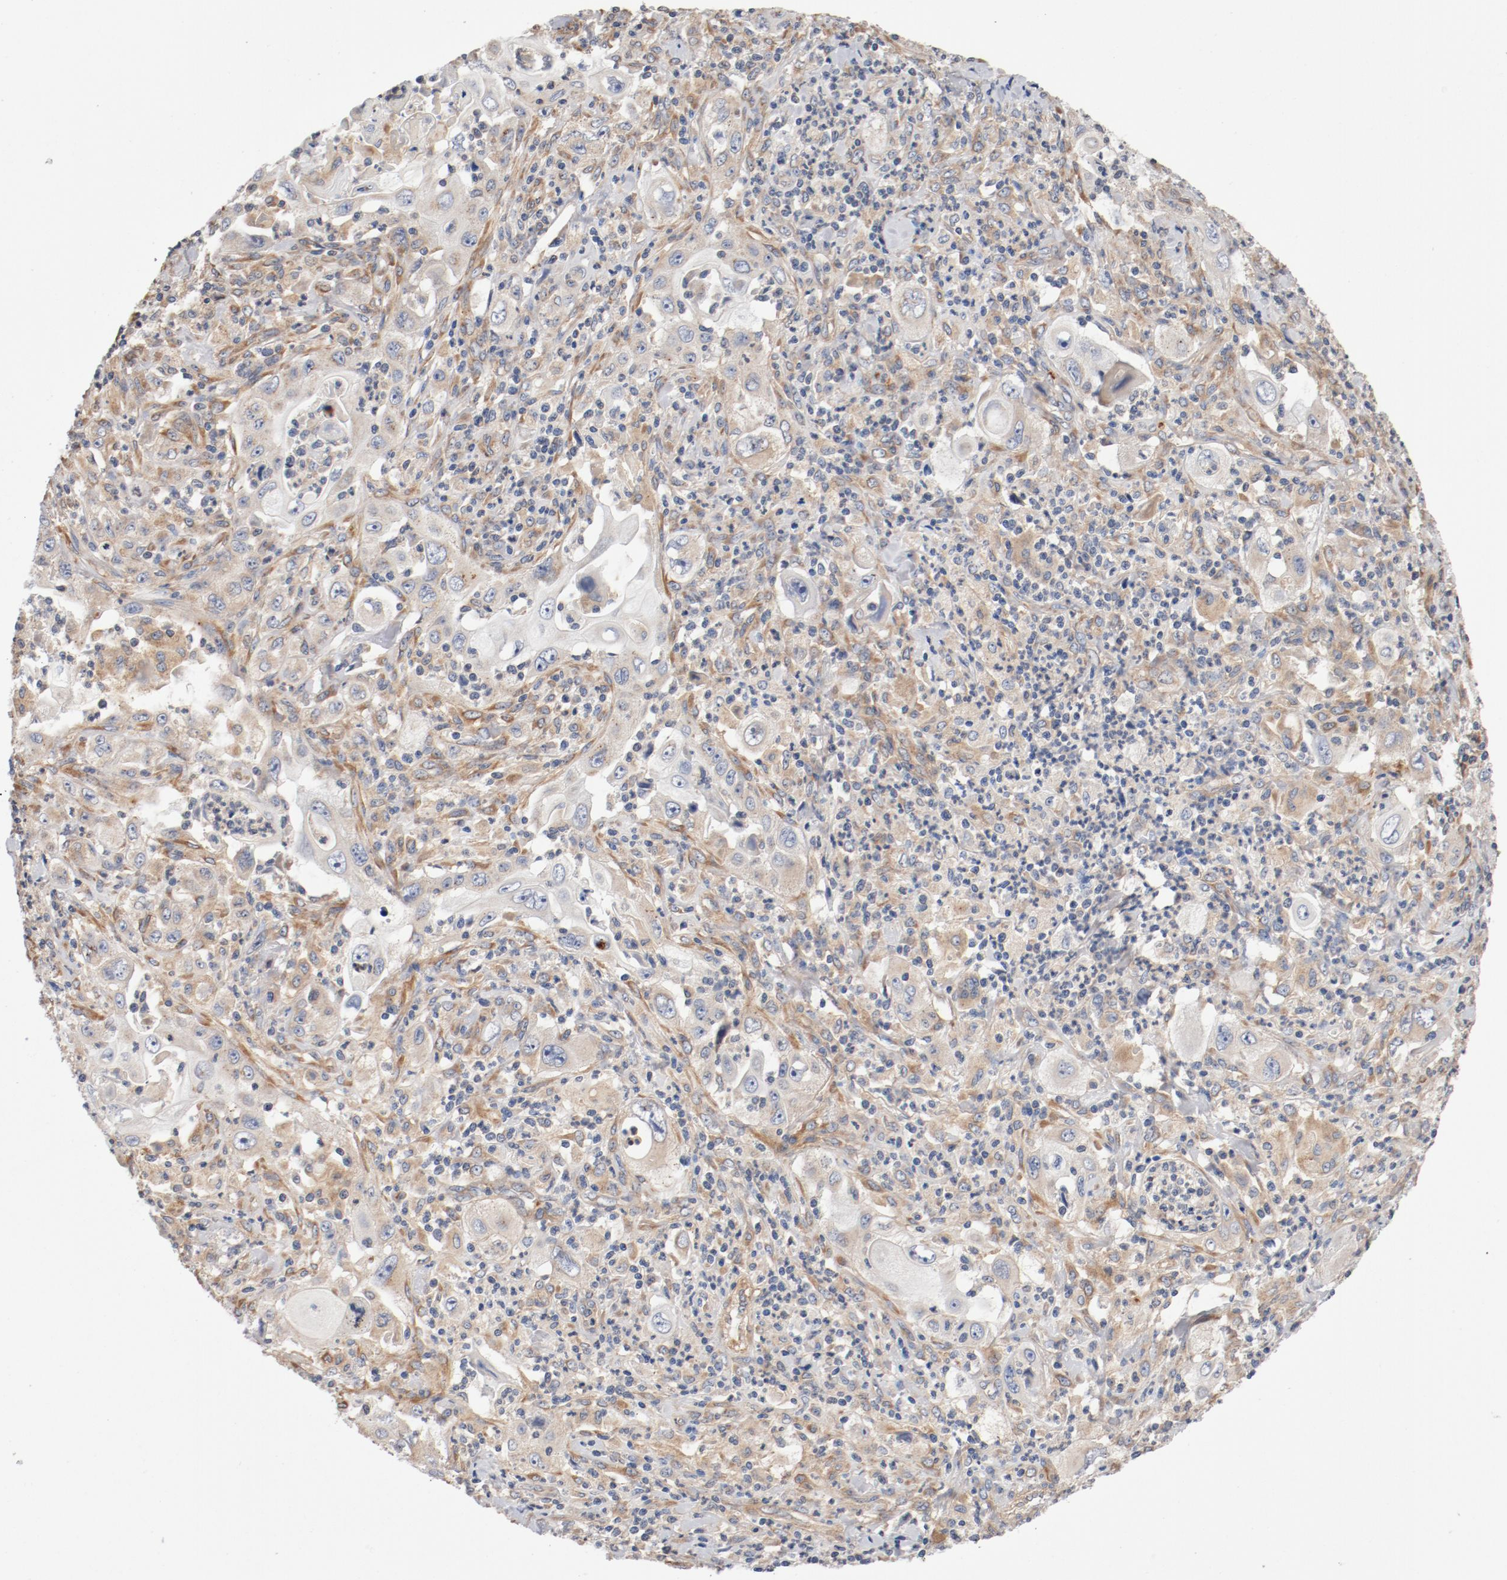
{"staining": {"intensity": "negative", "quantity": "none", "location": "none"}, "tissue": "pancreatic cancer", "cell_type": "Tumor cells", "image_type": "cancer", "snomed": [{"axis": "morphology", "description": "Adenocarcinoma, NOS"}, {"axis": "topography", "description": "Pancreas"}], "caption": "Immunohistochemical staining of human pancreatic cancer (adenocarcinoma) demonstrates no significant expression in tumor cells.", "gene": "ILK", "patient": {"sex": "male", "age": 70}}